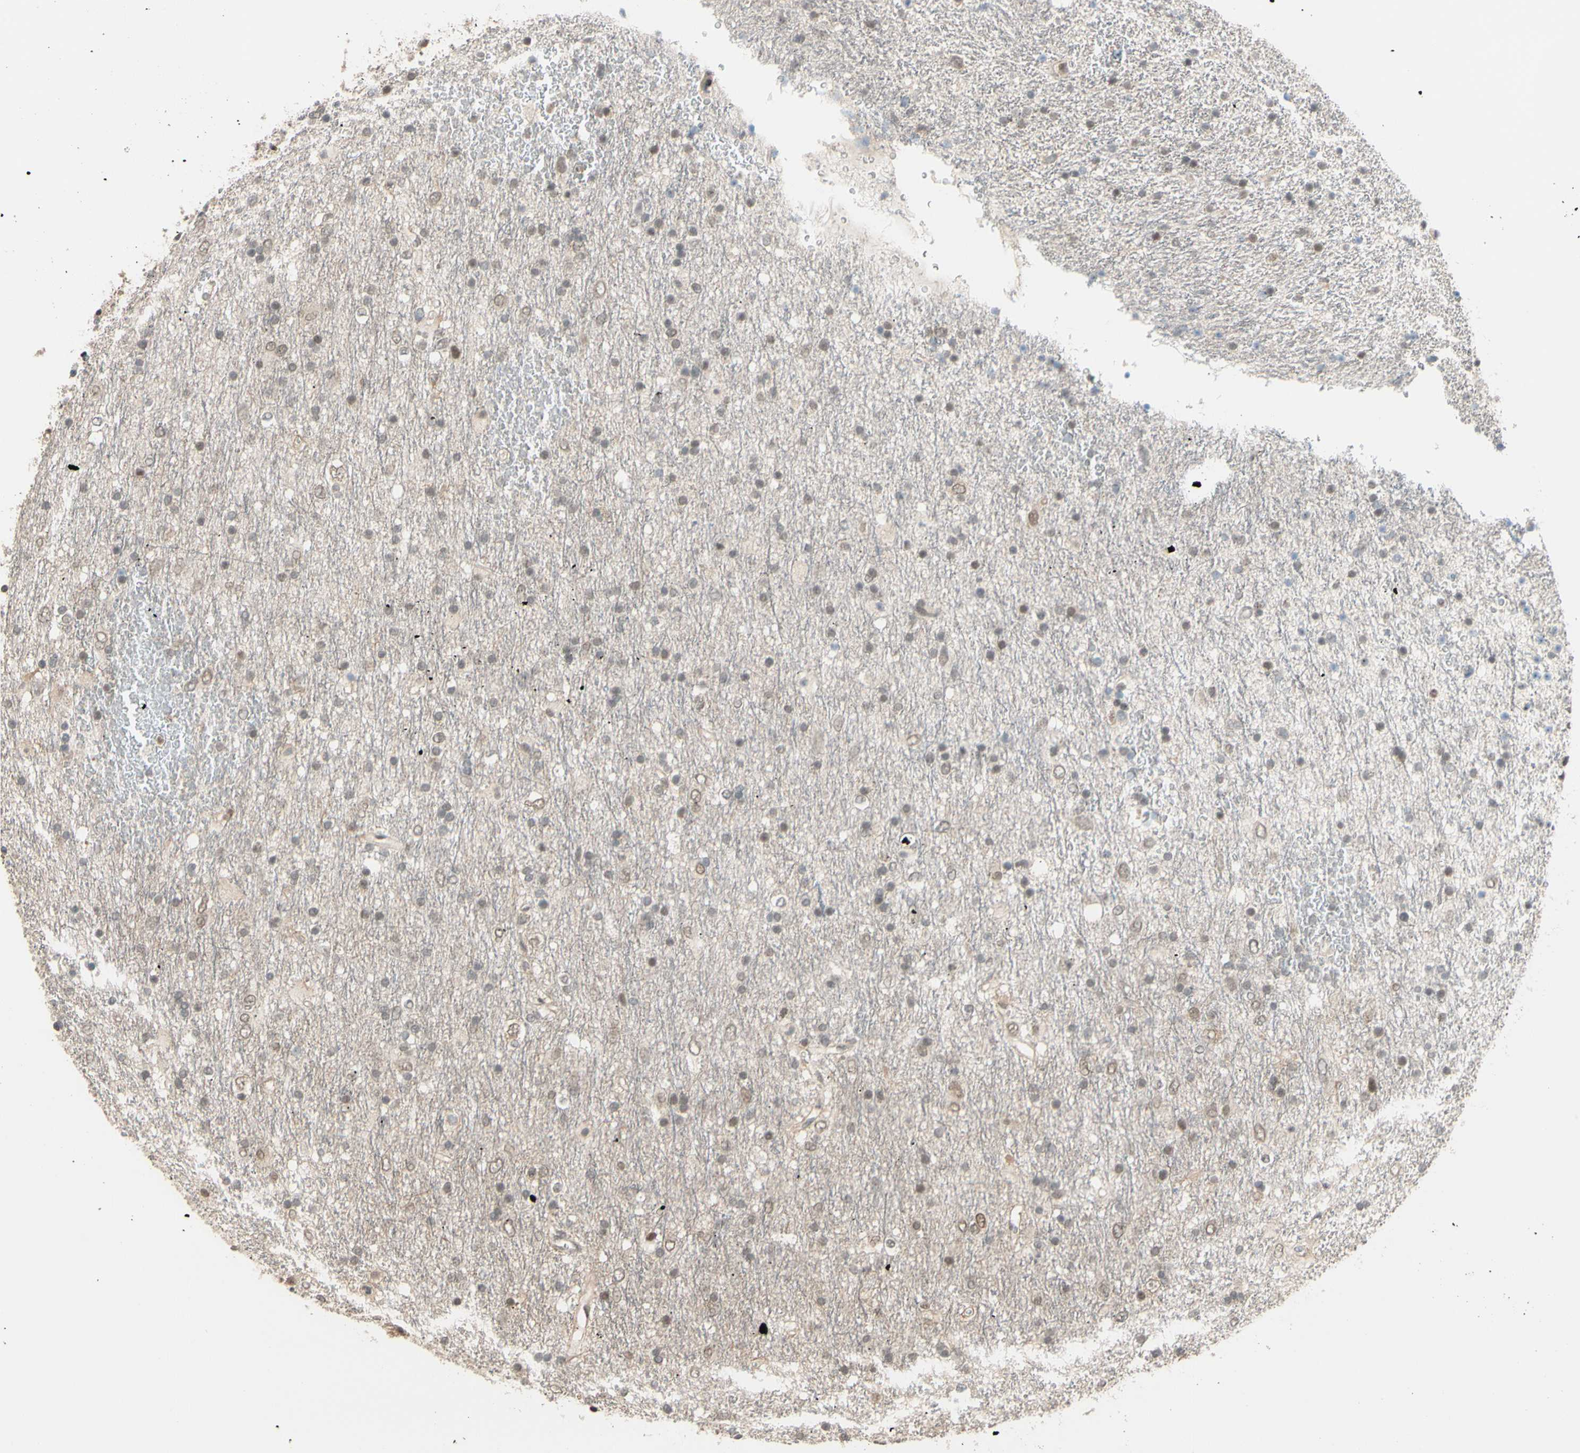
{"staining": {"intensity": "negative", "quantity": "none", "location": "none"}, "tissue": "glioma", "cell_type": "Tumor cells", "image_type": "cancer", "snomed": [{"axis": "morphology", "description": "Glioma, malignant, Low grade"}, {"axis": "topography", "description": "Brain"}], "caption": "The immunohistochemistry histopathology image has no significant staining in tumor cells of malignant glioma (low-grade) tissue. (Immunohistochemistry, brightfield microscopy, high magnification).", "gene": "BRMS1", "patient": {"sex": "male", "age": 77}}